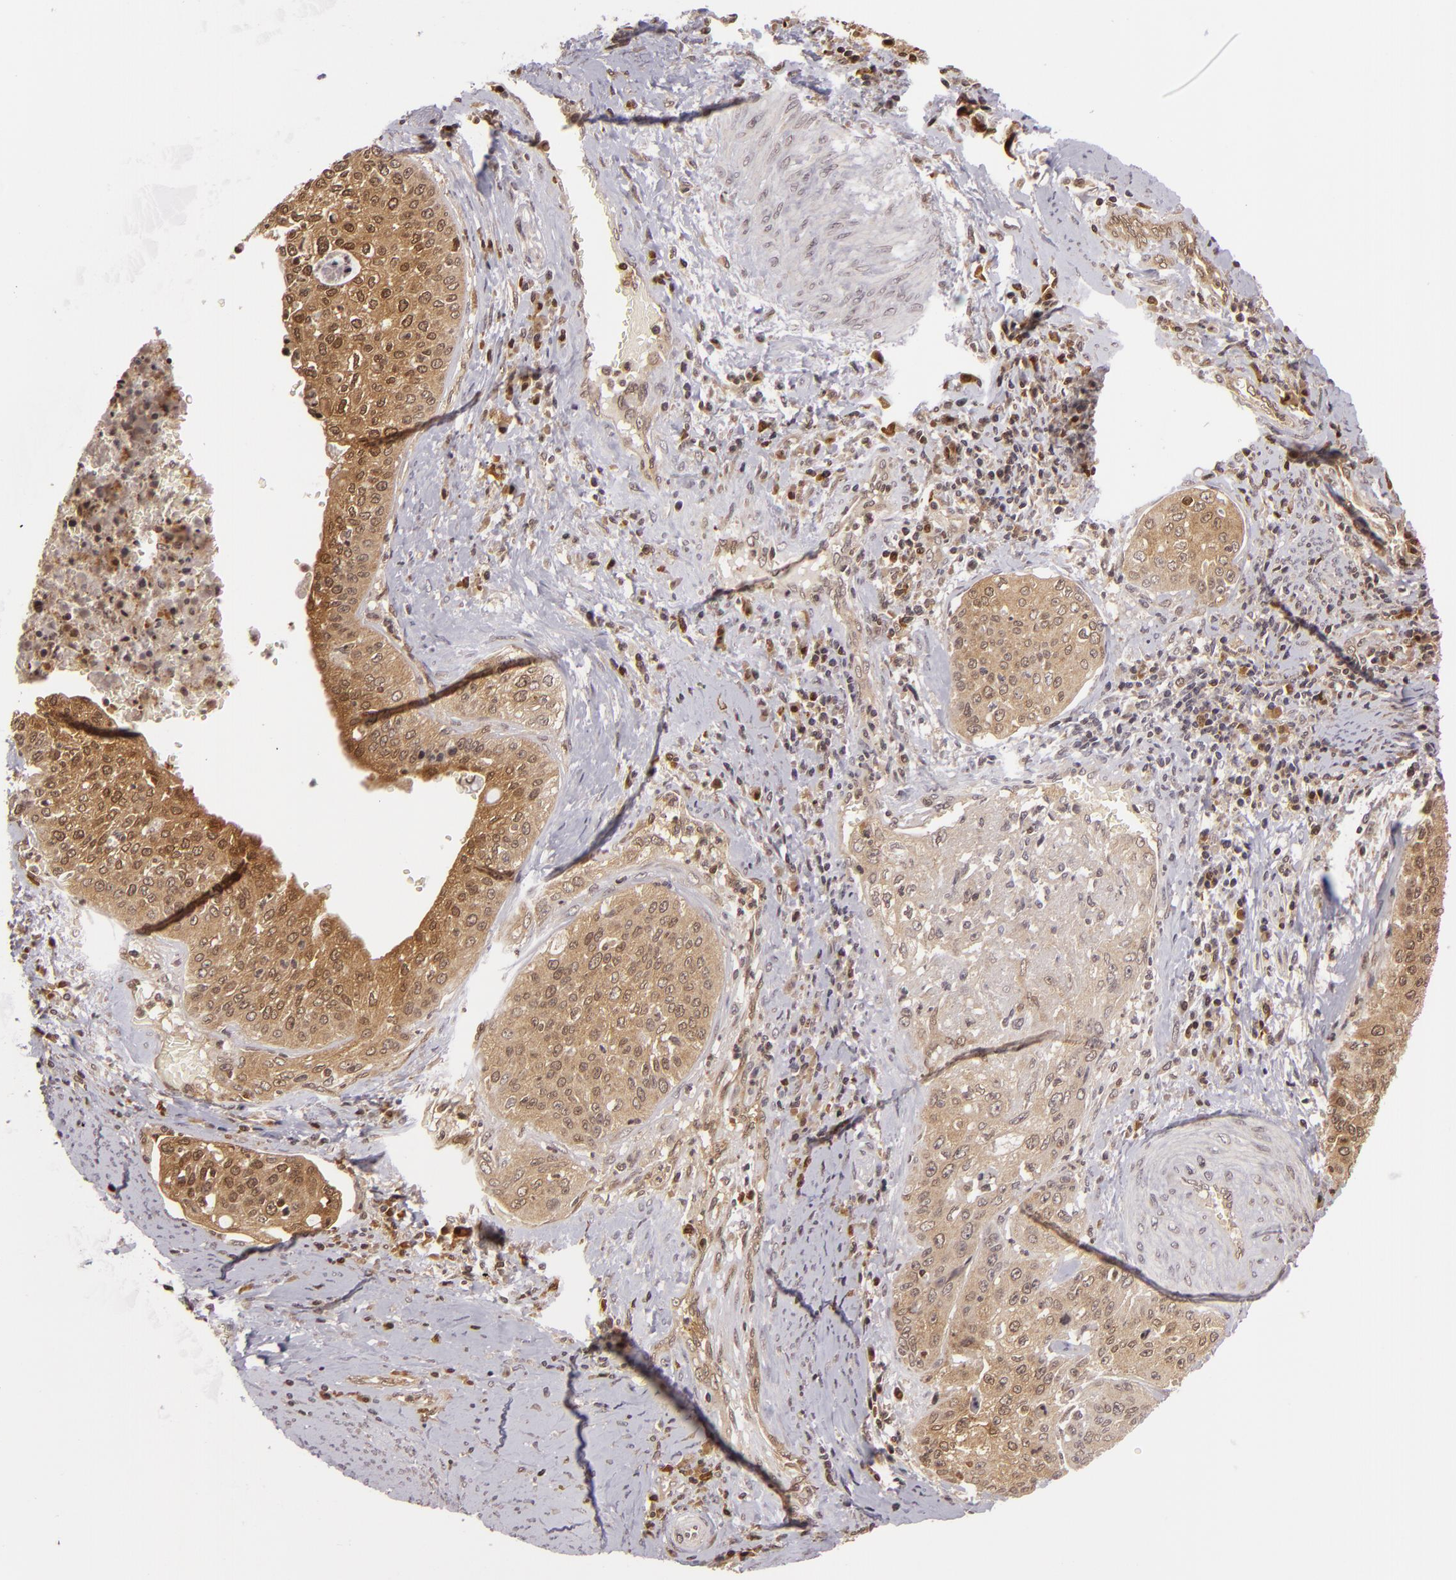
{"staining": {"intensity": "moderate", "quantity": ">75%", "location": "cytoplasmic/membranous"}, "tissue": "cervical cancer", "cell_type": "Tumor cells", "image_type": "cancer", "snomed": [{"axis": "morphology", "description": "Squamous cell carcinoma, NOS"}, {"axis": "topography", "description": "Cervix"}], "caption": "Immunohistochemistry (IHC) micrograph of neoplastic tissue: human cervical cancer stained using IHC shows medium levels of moderate protein expression localized specifically in the cytoplasmic/membranous of tumor cells, appearing as a cytoplasmic/membranous brown color.", "gene": "ZBTB33", "patient": {"sex": "female", "age": 41}}